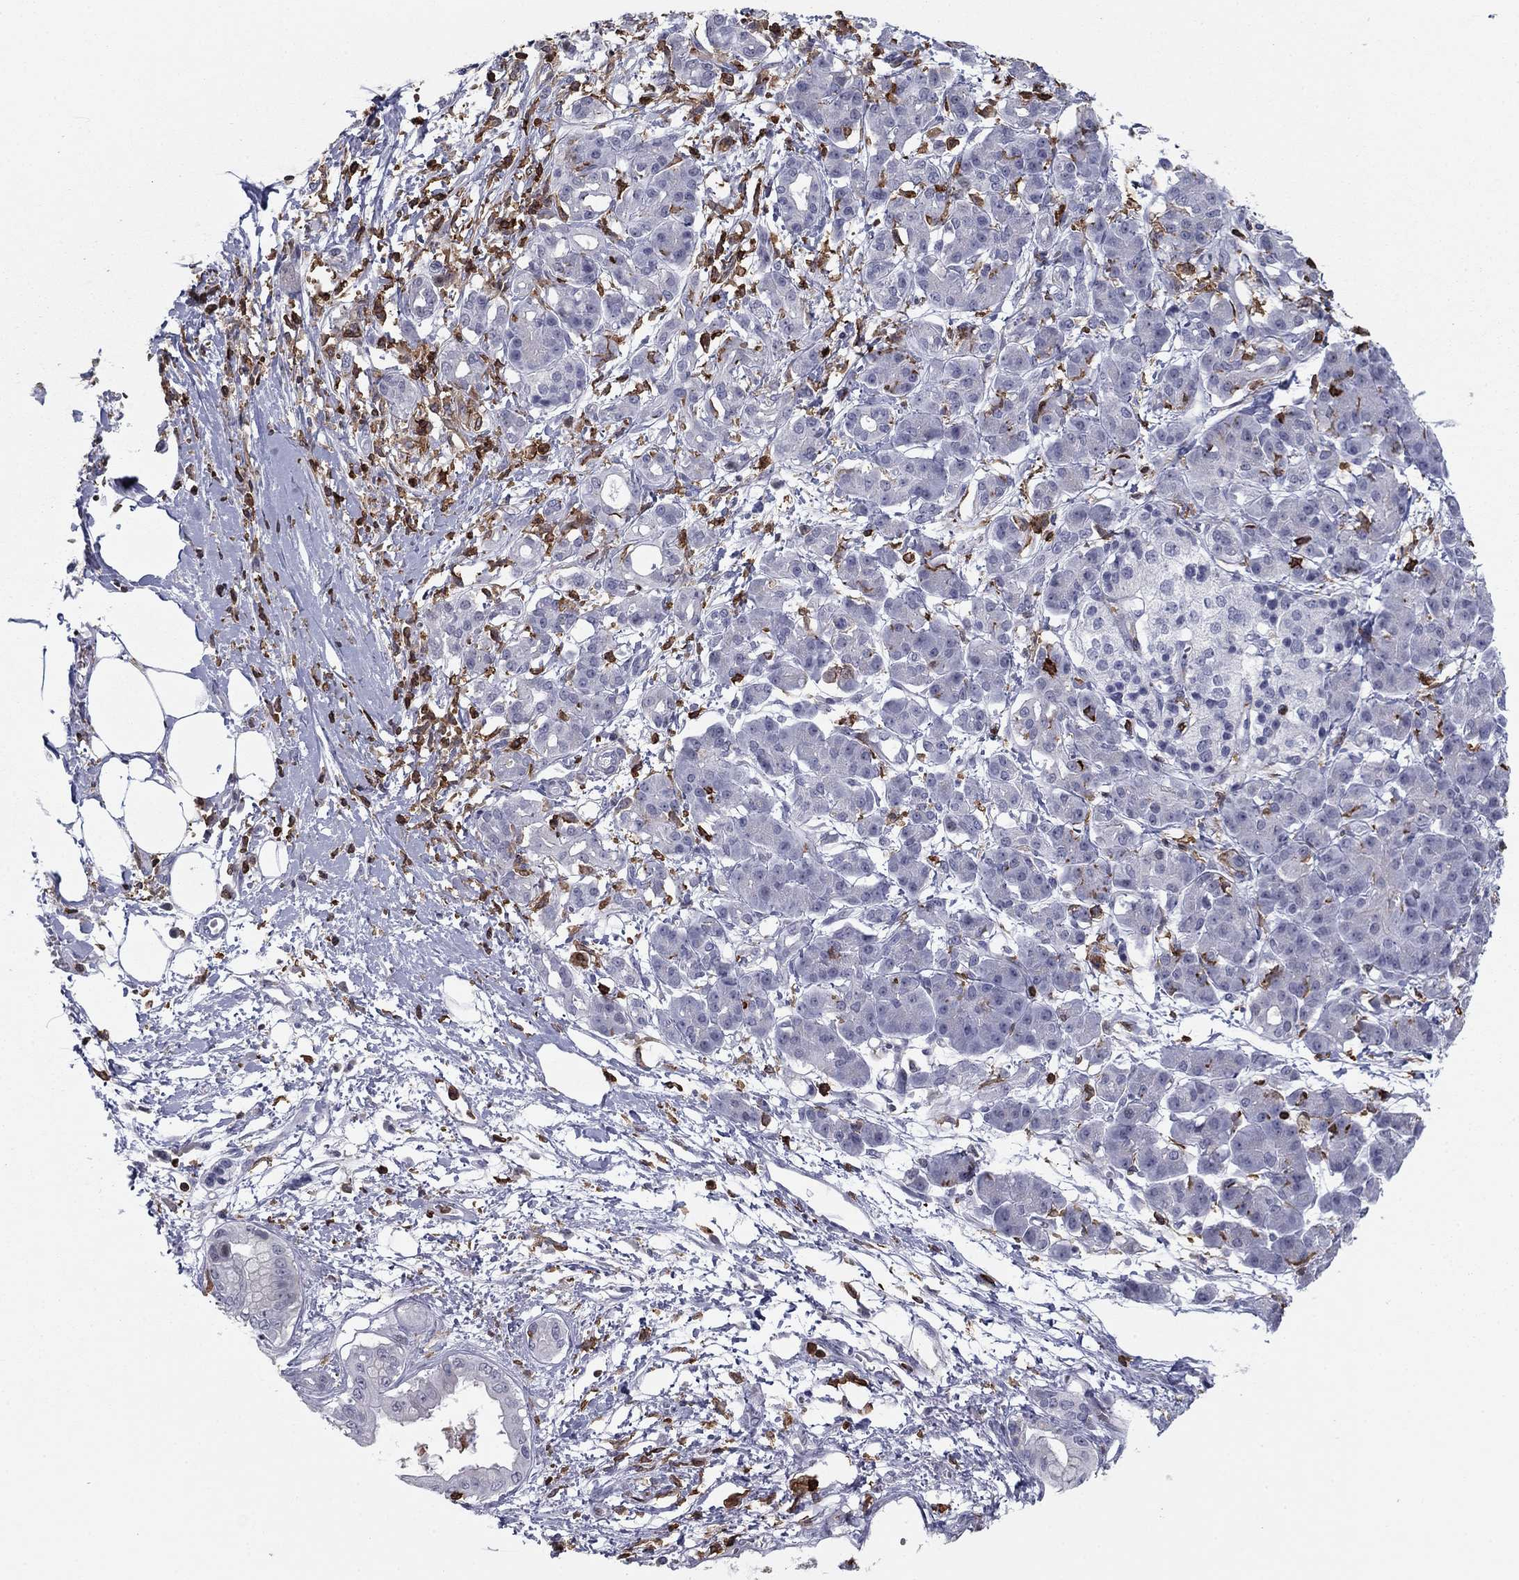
{"staining": {"intensity": "negative", "quantity": "none", "location": "none"}, "tissue": "pancreatic cancer", "cell_type": "Tumor cells", "image_type": "cancer", "snomed": [{"axis": "morphology", "description": "Adenocarcinoma, NOS"}, {"axis": "topography", "description": "Pancreas"}], "caption": "Histopathology image shows no protein staining in tumor cells of pancreatic cancer tissue.", "gene": "ARHGAP27", "patient": {"sex": "male", "age": 72}}